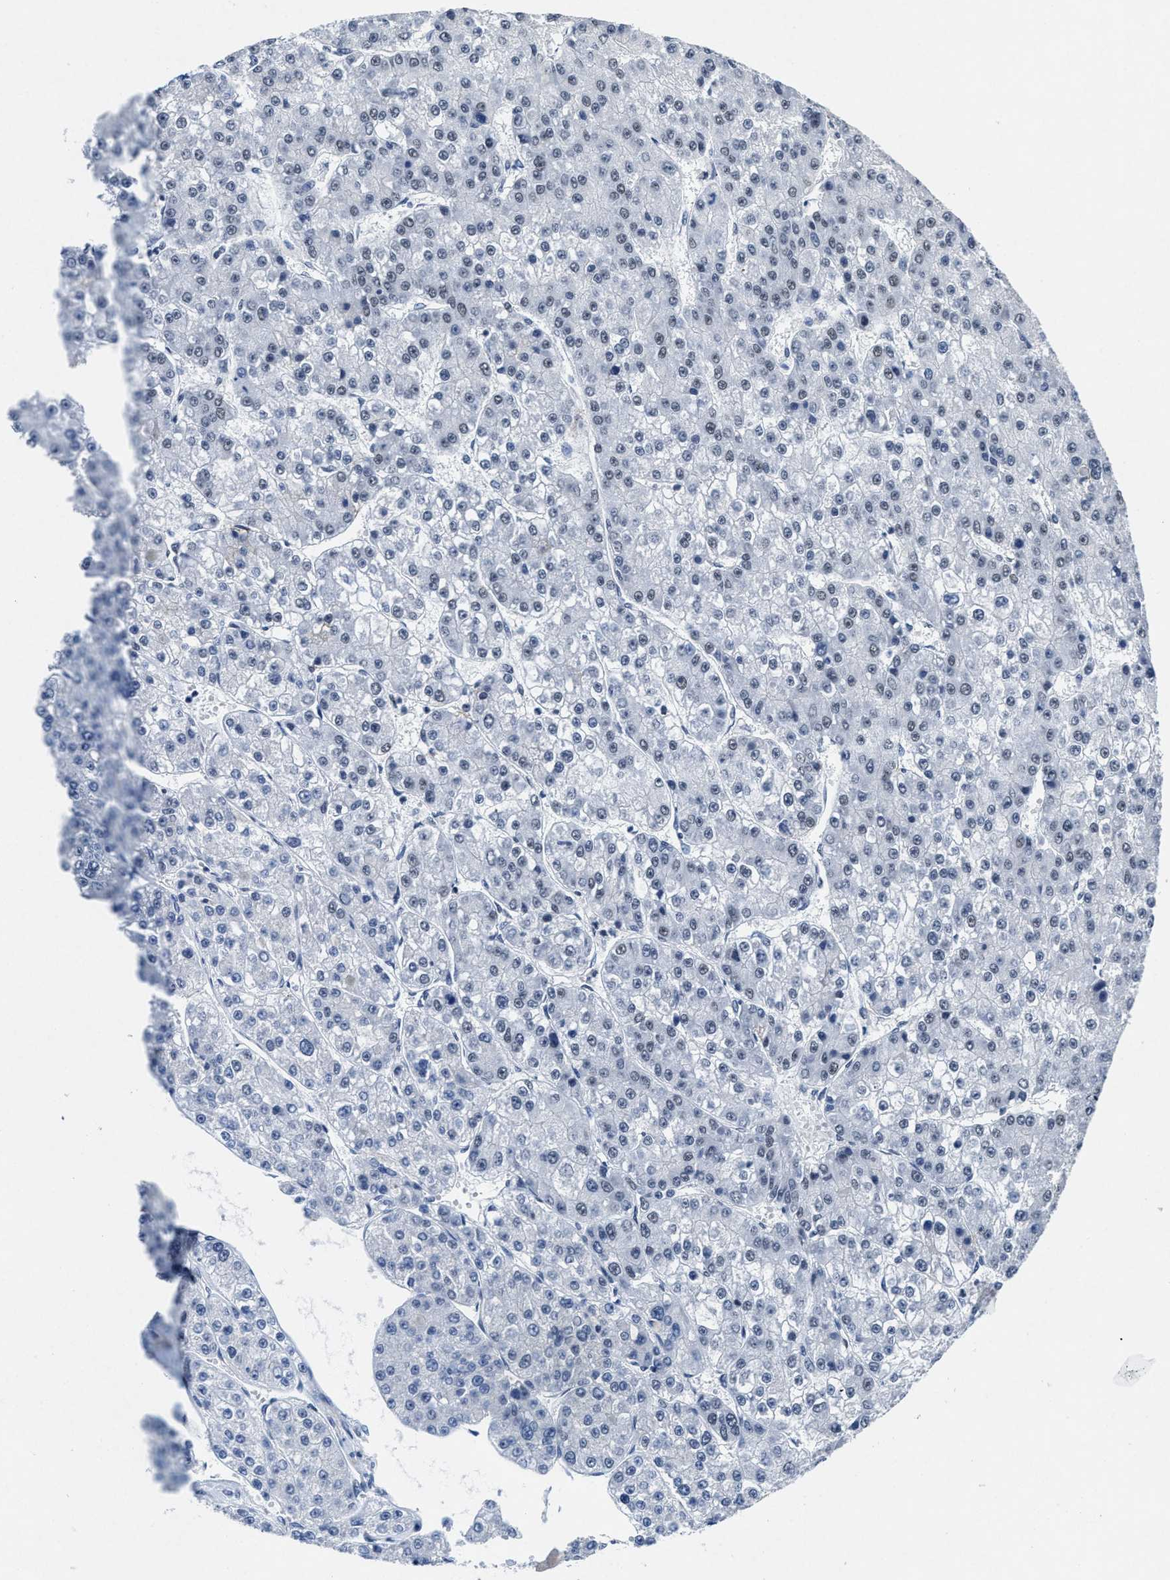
{"staining": {"intensity": "negative", "quantity": "none", "location": "none"}, "tissue": "liver cancer", "cell_type": "Tumor cells", "image_type": "cancer", "snomed": [{"axis": "morphology", "description": "Carcinoma, Hepatocellular, NOS"}, {"axis": "topography", "description": "Liver"}], "caption": "The image displays no staining of tumor cells in hepatocellular carcinoma (liver).", "gene": "ID3", "patient": {"sex": "female", "age": 73}}